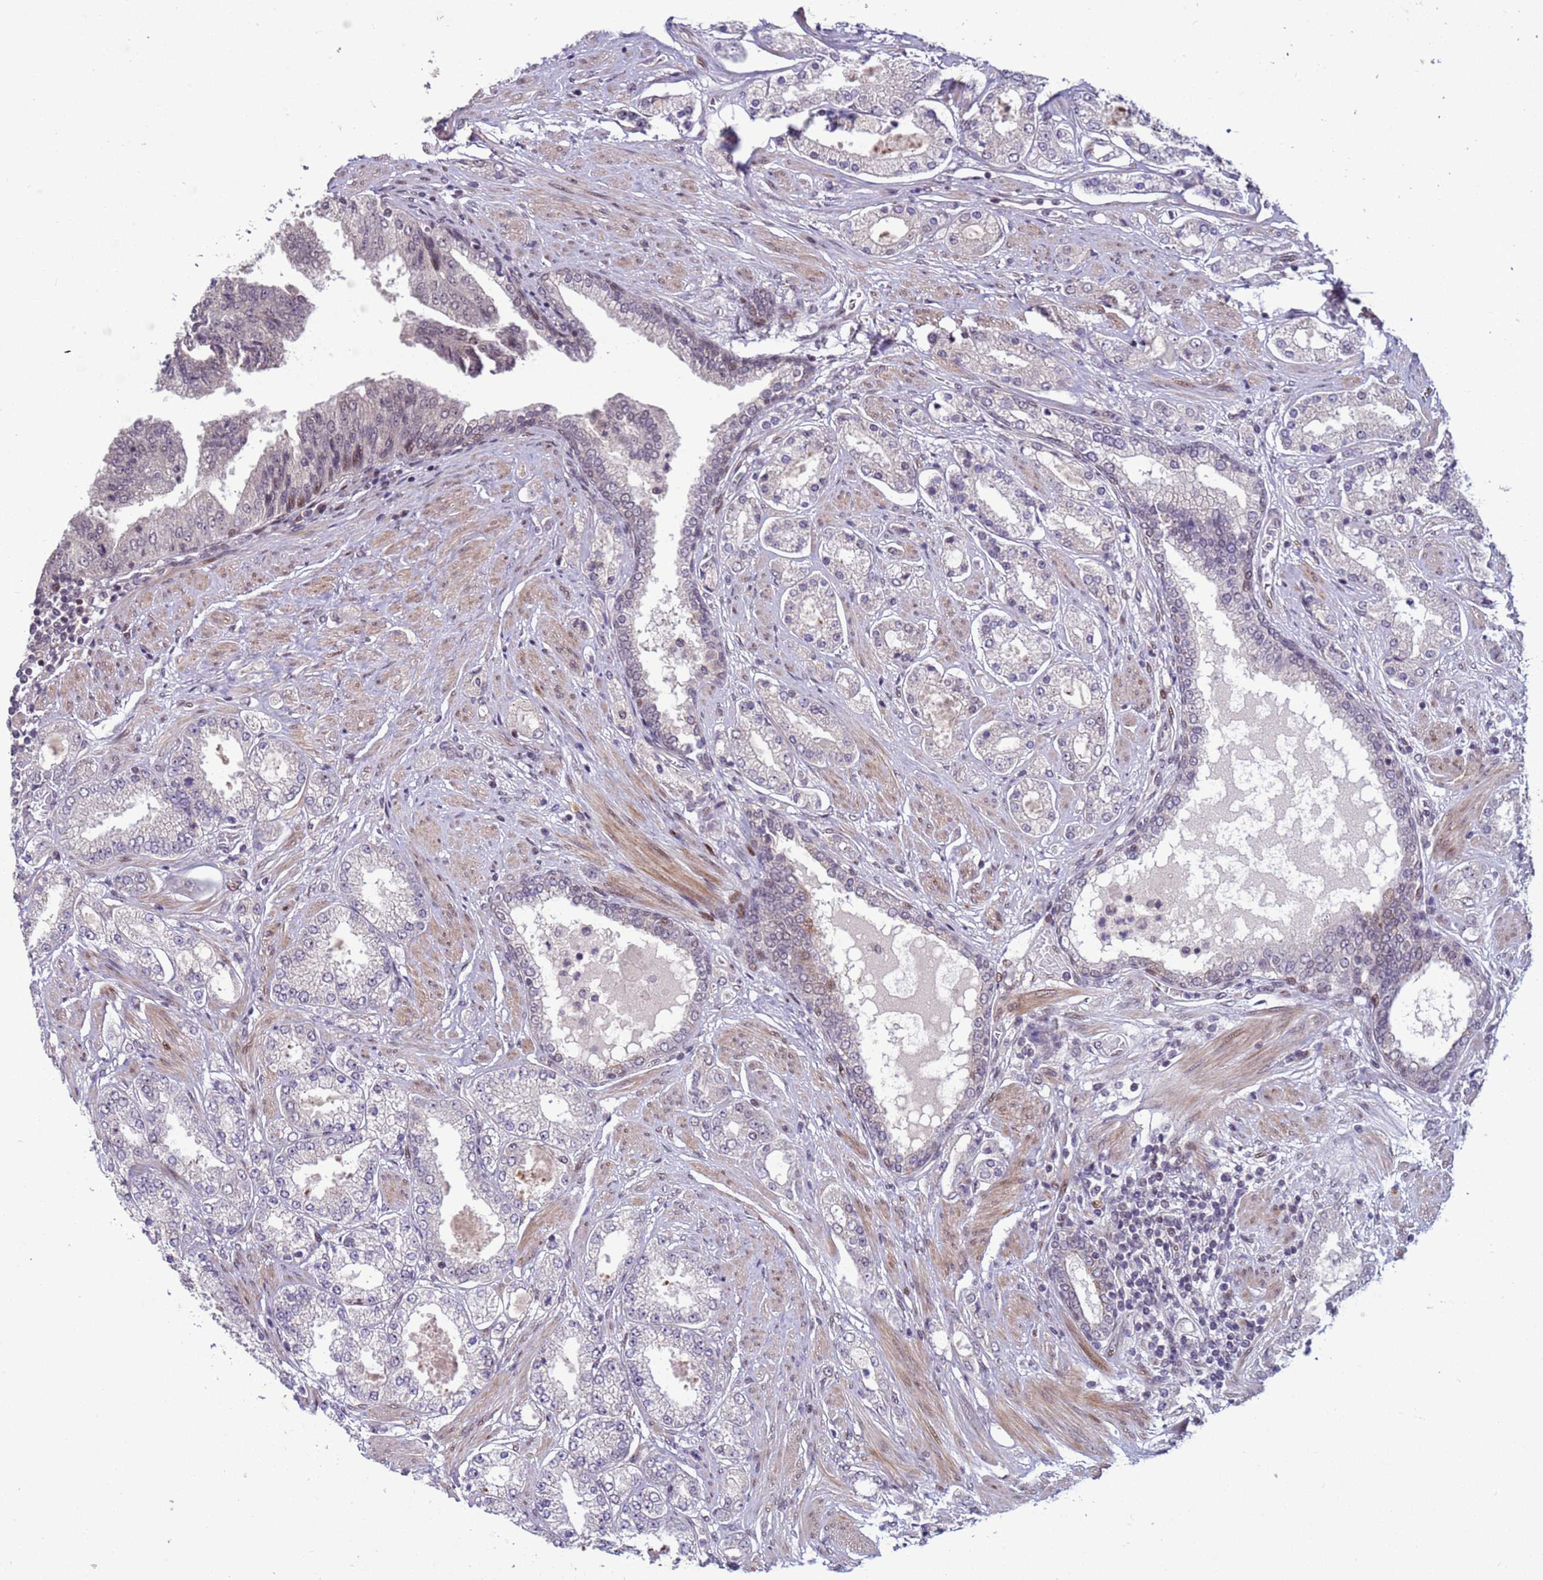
{"staining": {"intensity": "negative", "quantity": "none", "location": "none"}, "tissue": "prostate cancer", "cell_type": "Tumor cells", "image_type": "cancer", "snomed": [{"axis": "morphology", "description": "Adenocarcinoma, High grade"}, {"axis": "topography", "description": "Prostate"}], "caption": "An immunohistochemistry (IHC) image of prostate cancer (high-grade adenocarcinoma) is shown. There is no staining in tumor cells of prostate cancer (high-grade adenocarcinoma).", "gene": "SHC3", "patient": {"sex": "male", "age": 68}}